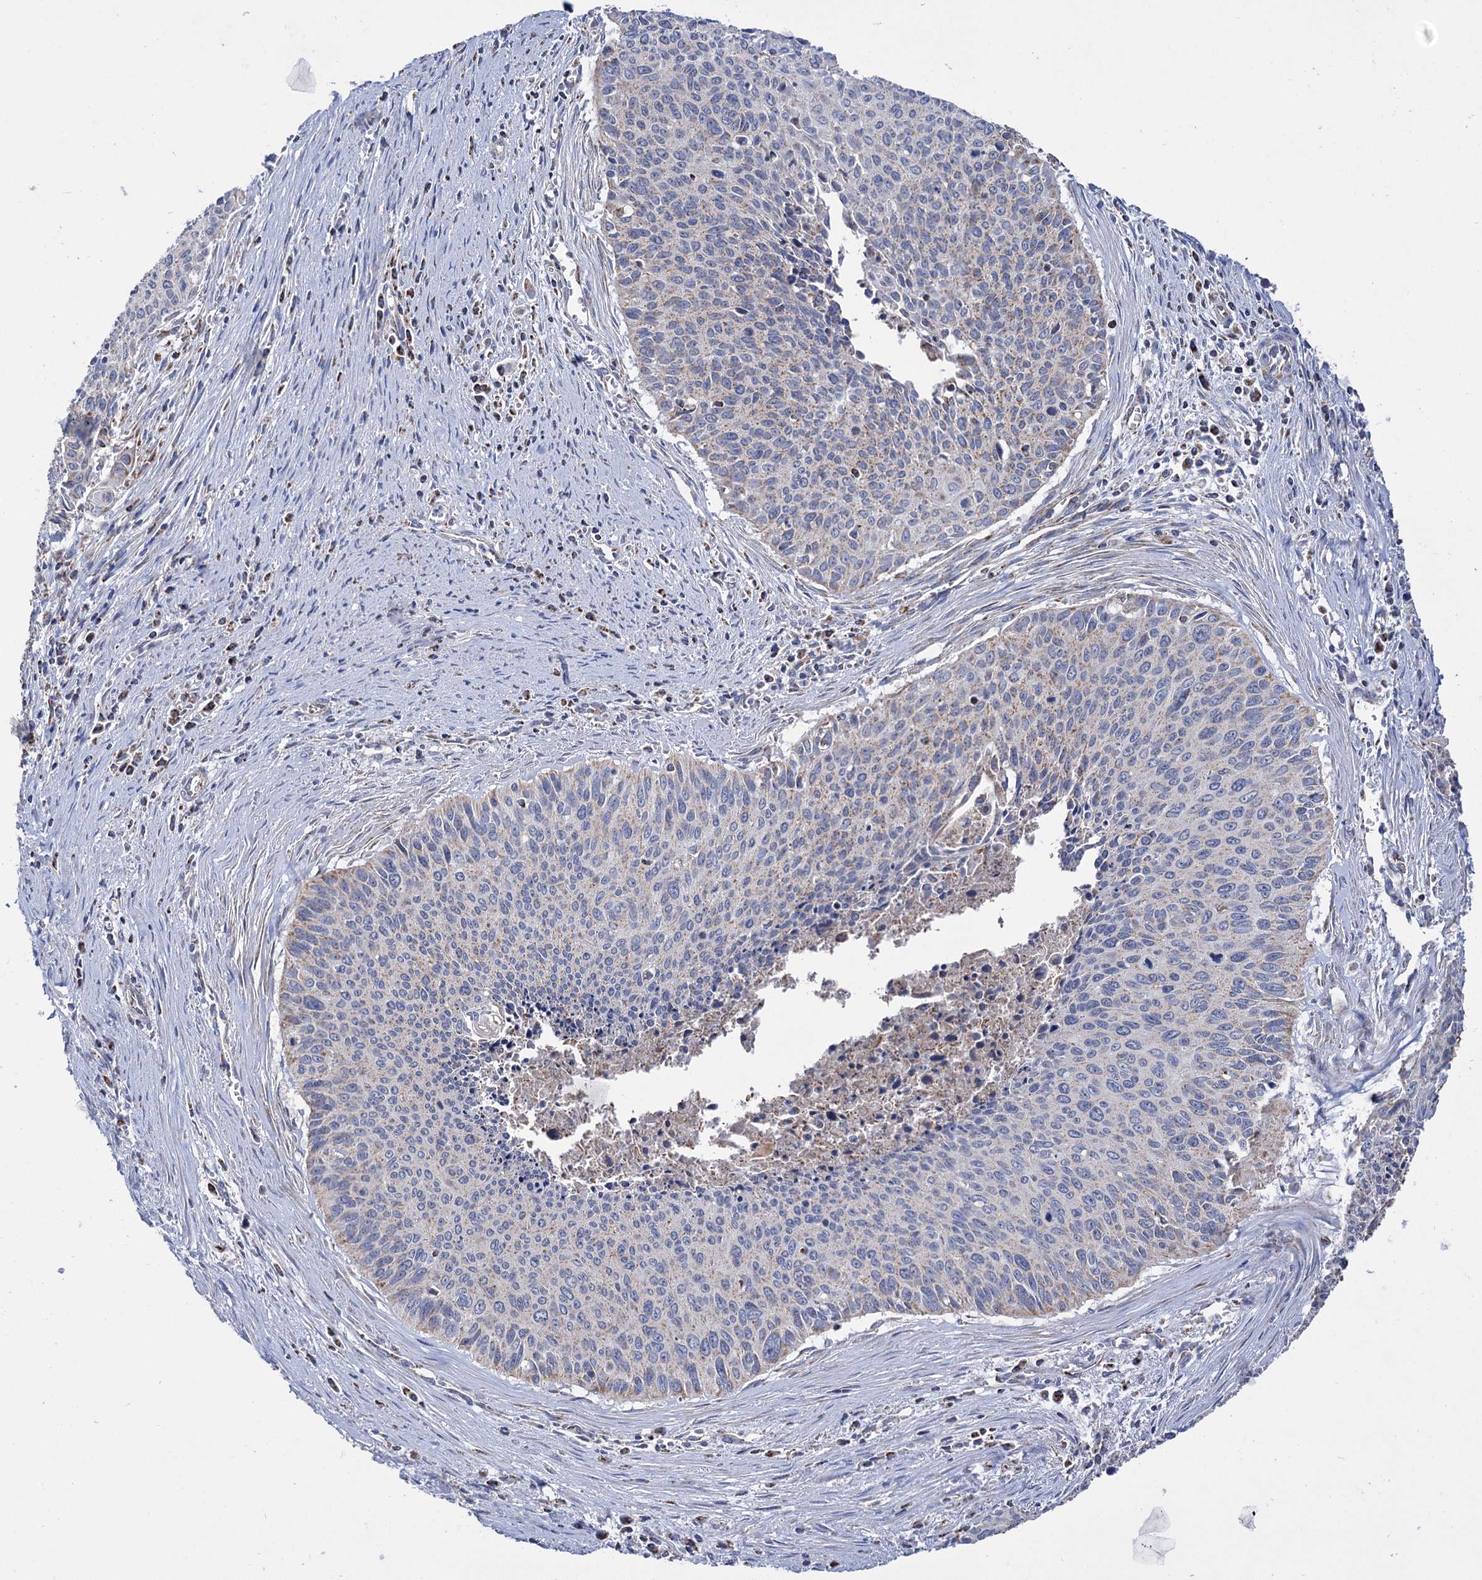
{"staining": {"intensity": "weak", "quantity": "25%-75%", "location": "cytoplasmic/membranous"}, "tissue": "cervical cancer", "cell_type": "Tumor cells", "image_type": "cancer", "snomed": [{"axis": "morphology", "description": "Squamous cell carcinoma, NOS"}, {"axis": "topography", "description": "Cervix"}], "caption": "A brown stain labels weak cytoplasmic/membranous expression of a protein in squamous cell carcinoma (cervical) tumor cells.", "gene": "ABHD10", "patient": {"sex": "female", "age": 55}}